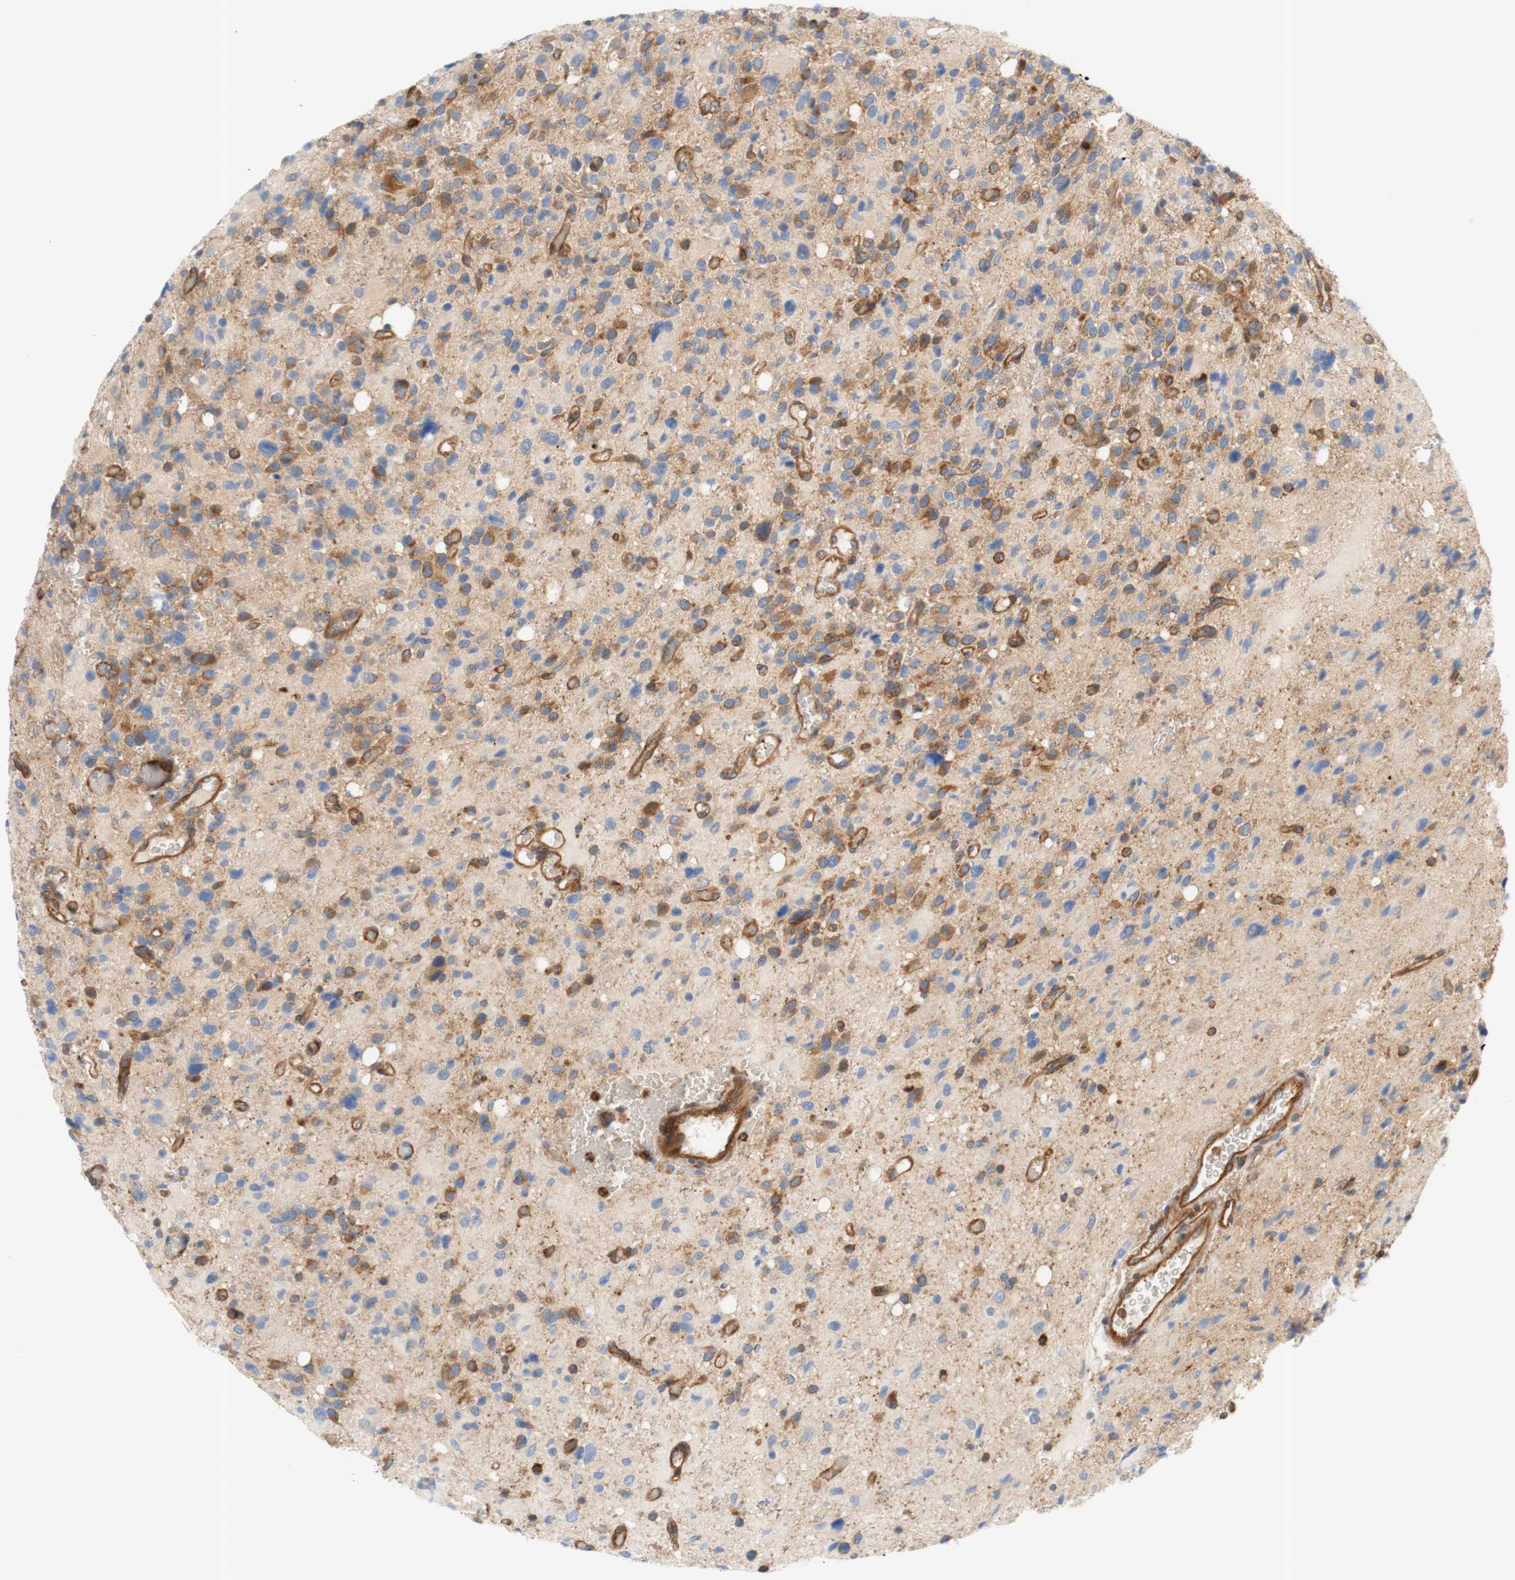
{"staining": {"intensity": "moderate", "quantity": "<25%", "location": "cytoplasmic/membranous"}, "tissue": "glioma", "cell_type": "Tumor cells", "image_type": "cancer", "snomed": [{"axis": "morphology", "description": "Glioma, malignant, High grade"}, {"axis": "topography", "description": "Brain"}], "caption": "Protein staining by IHC demonstrates moderate cytoplasmic/membranous staining in about <25% of tumor cells in glioma.", "gene": "STOM", "patient": {"sex": "male", "age": 48}}